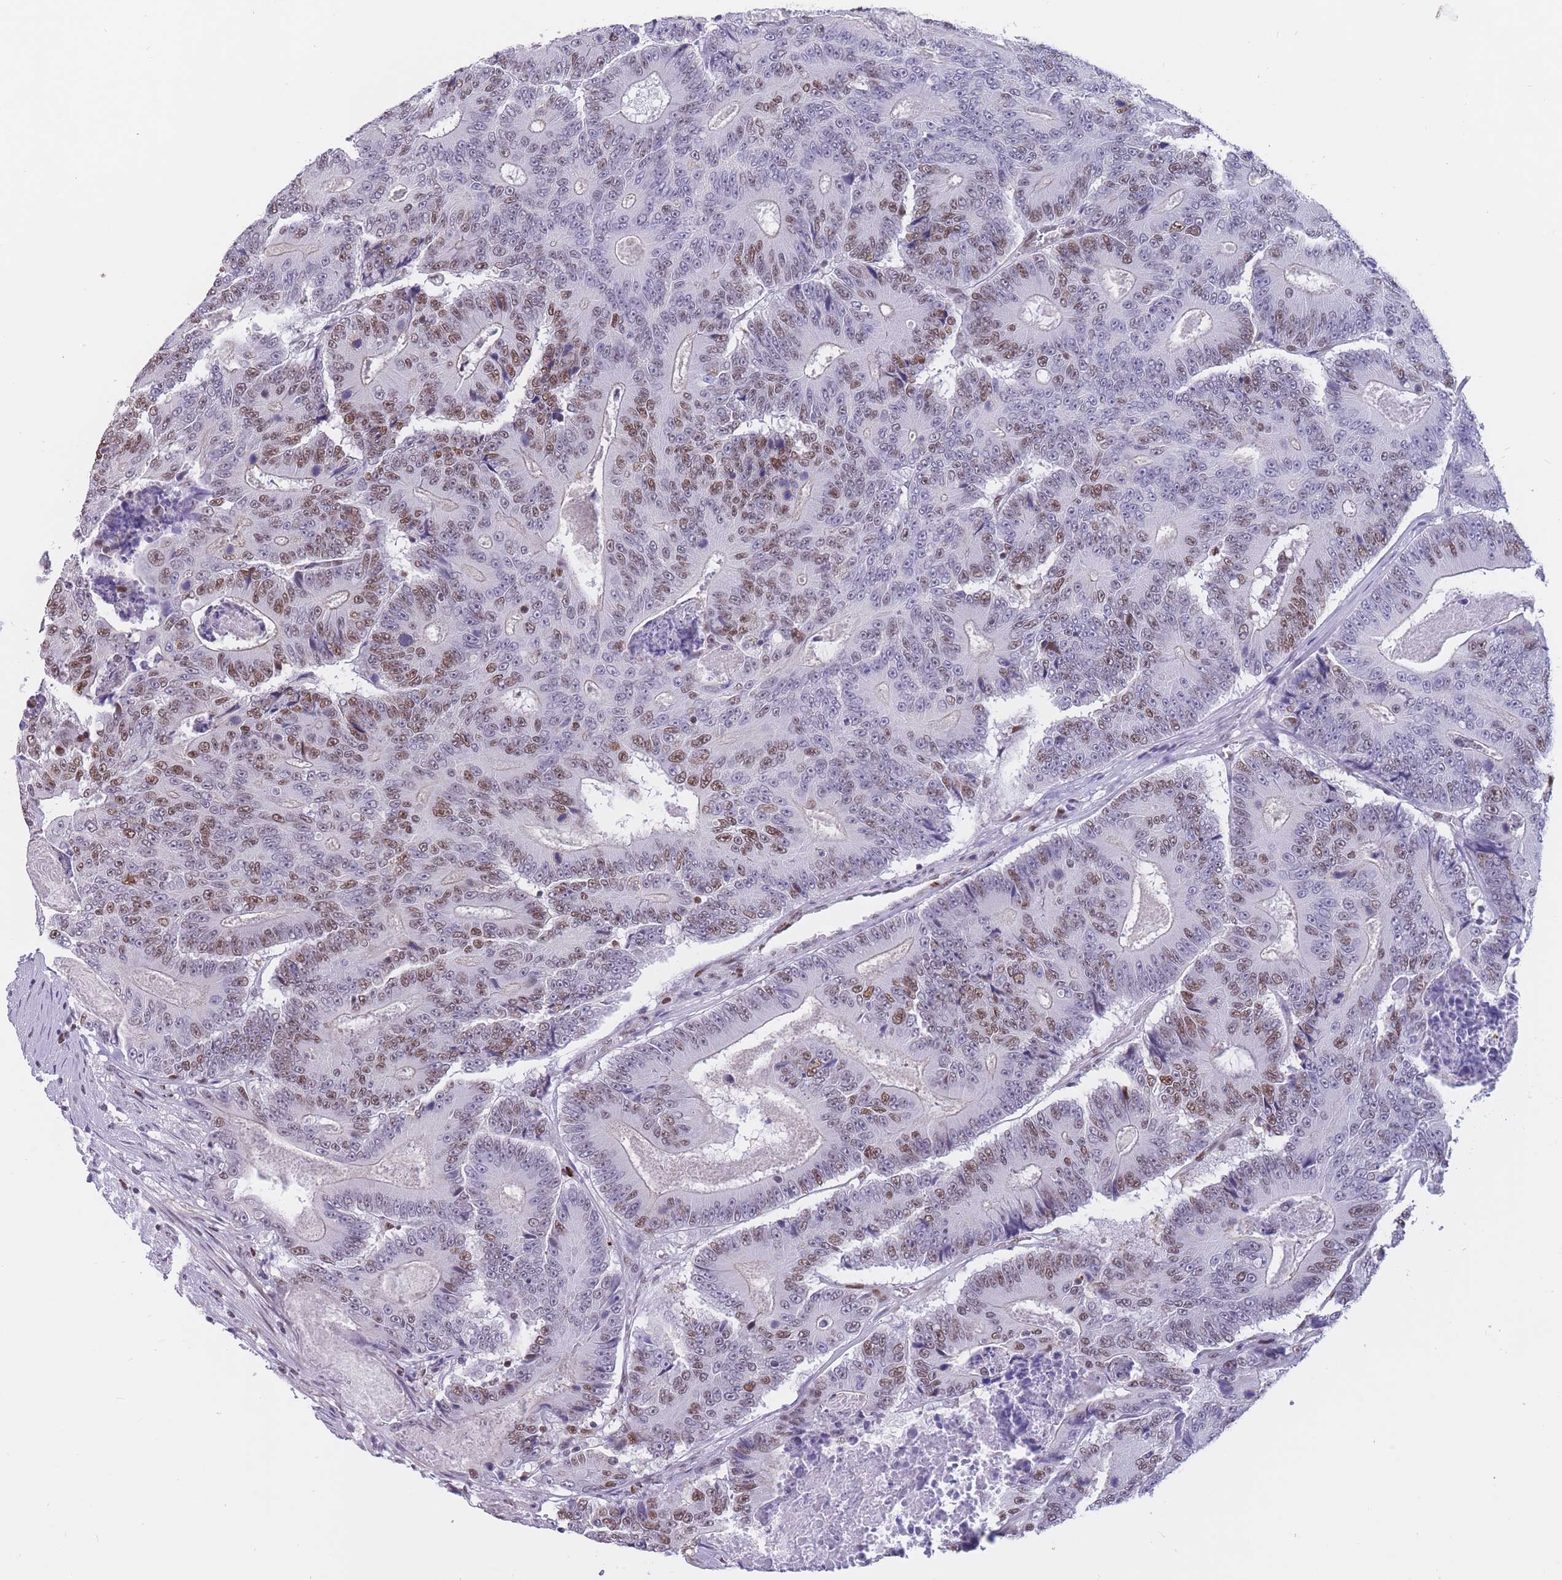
{"staining": {"intensity": "moderate", "quantity": "25%-75%", "location": "nuclear"}, "tissue": "colorectal cancer", "cell_type": "Tumor cells", "image_type": "cancer", "snomed": [{"axis": "morphology", "description": "Adenocarcinoma, NOS"}, {"axis": "topography", "description": "Colon"}], "caption": "Immunohistochemistry (DAB (3,3'-diaminobenzidine)) staining of colorectal adenocarcinoma displays moderate nuclear protein positivity in about 25%-75% of tumor cells. (DAB (3,3'-diaminobenzidine) IHC with brightfield microscopy, high magnification).", "gene": "NASP", "patient": {"sex": "male", "age": 83}}